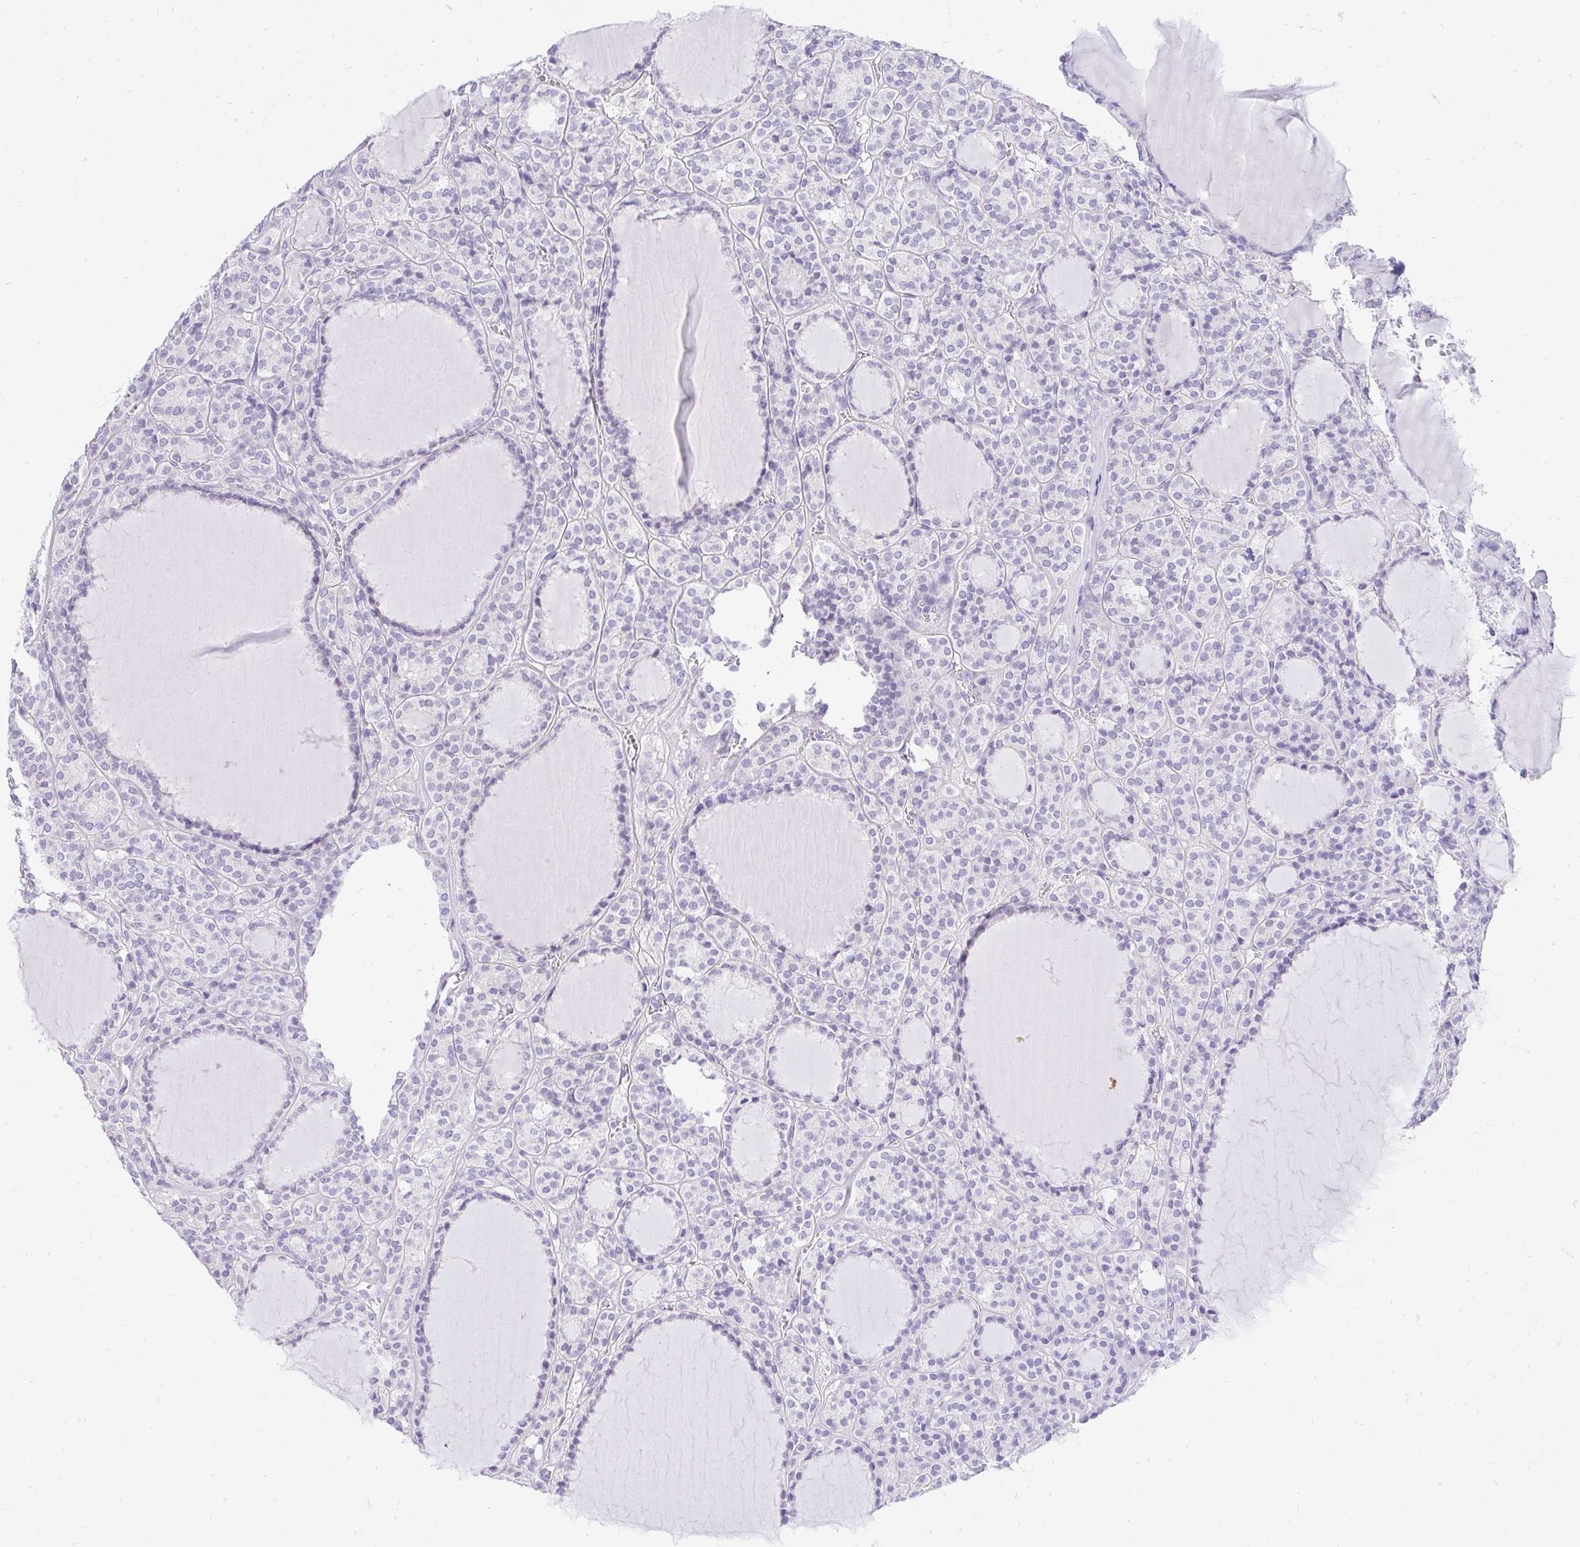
{"staining": {"intensity": "negative", "quantity": "none", "location": "none"}, "tissue": "thyroid cancer", "cell_type": "Tumor cells", "image_type": "cancer", "snomed": [{"axis": "morphology", "description": "Follicular adenoma carcinoma, NOS"}, {"axis": "topography", "description": "Thyroid gland"}], "caption": "Immunohistochemistry (IHC) of thyroid follicular adenoma carcinoma demonstrates no positivity in tumor cells.", "gene": "FATE1", "patient": {"sex": "female", "age": 63}}